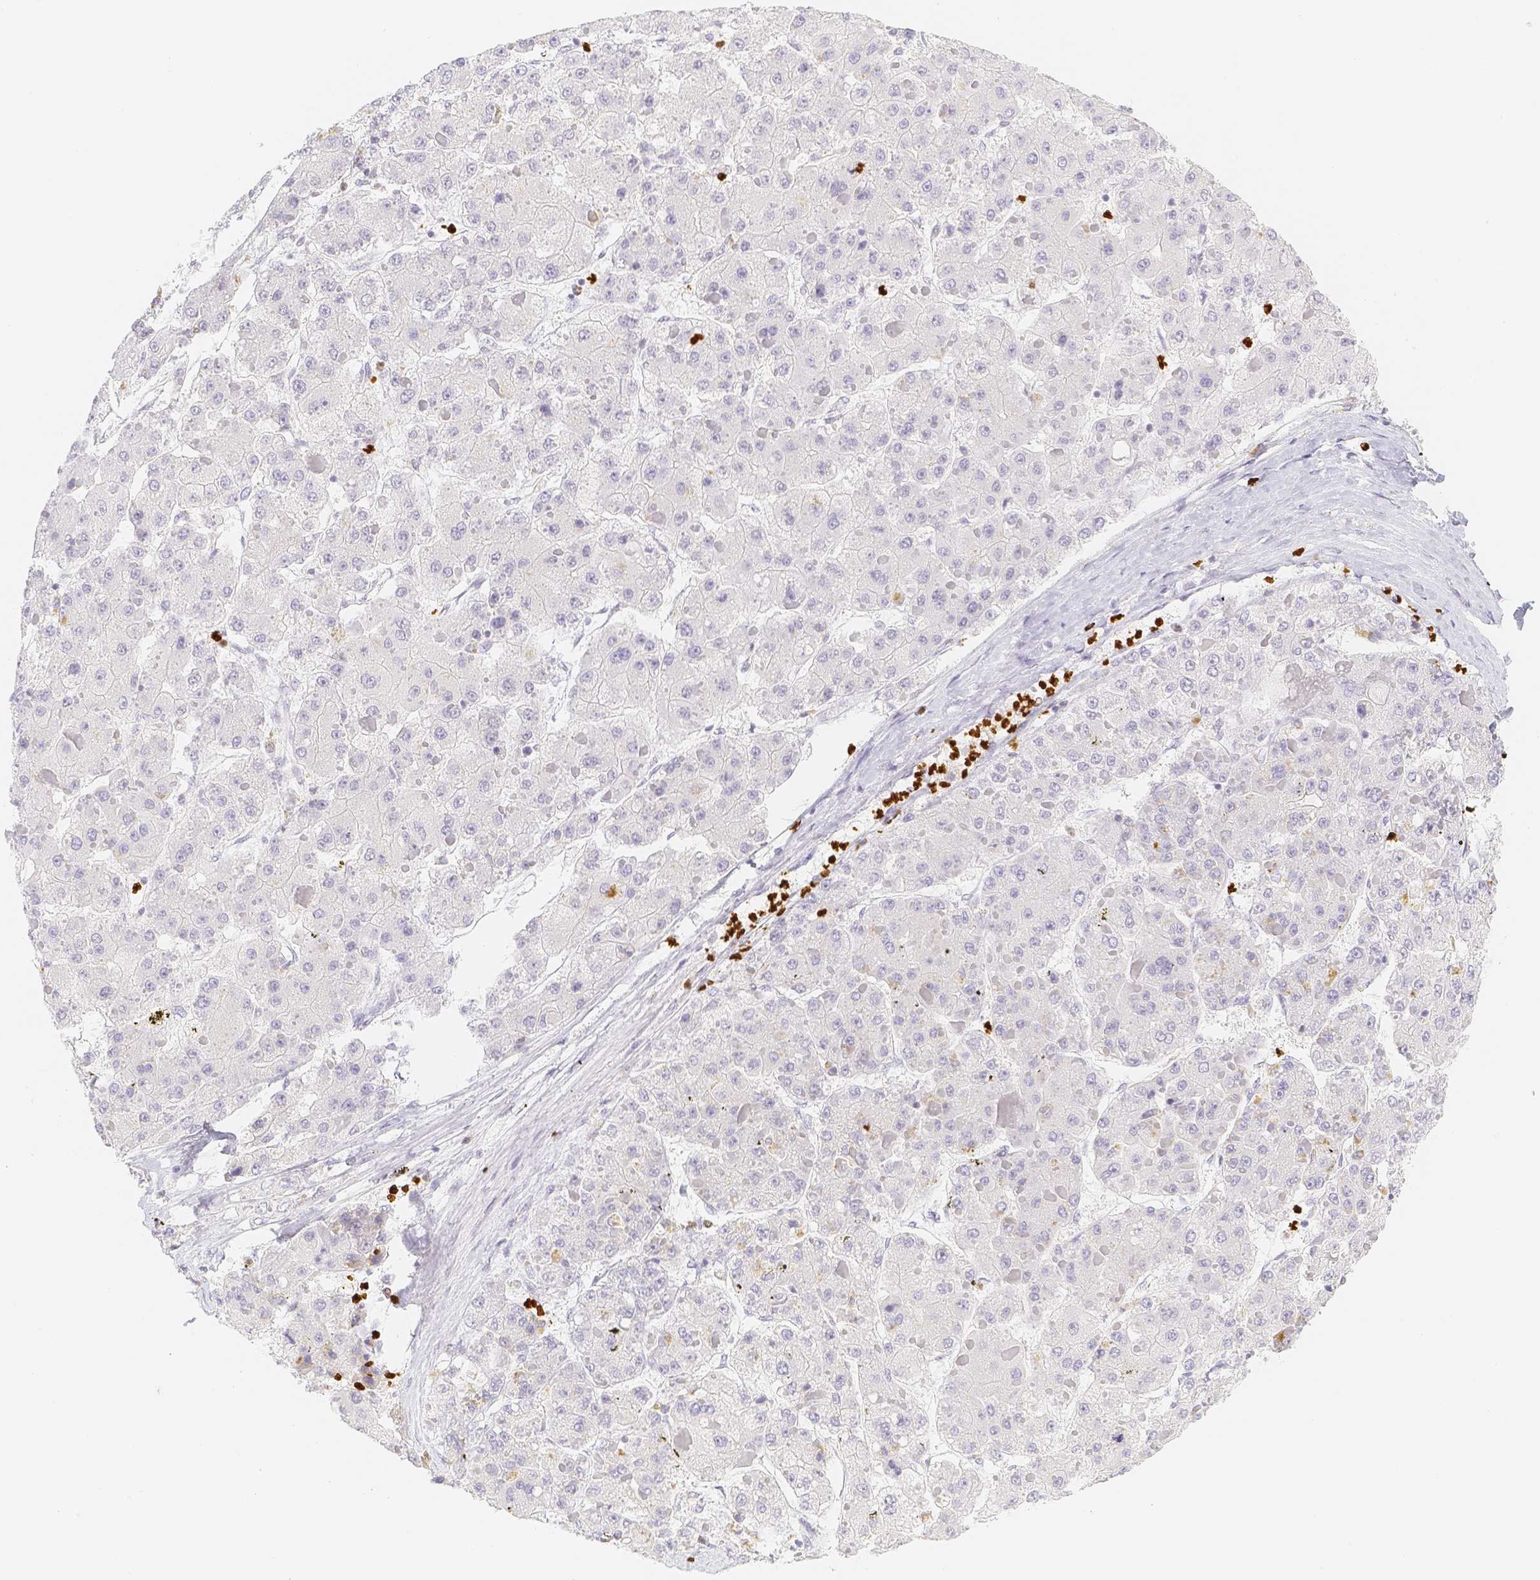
{"staining": {"intensity": "negative", "quantity": "none", "location": "none"}, "tissue": "liver cancer", "cell_type": "Tumor cells", "image_type": "cancer", "snomed": [{"axis": "morphology", "description": "Carcinoma, Hepatocellular, NOS"}, {"axis": "topography", "description": "Liver"}], "caption": "Photomicrograph shows no significant protein positivity in tumor cells of liver cancer (hepatocellular carcinoma).", "gene": "PADI4", "patient": {"sex": "female", "age": 73}}